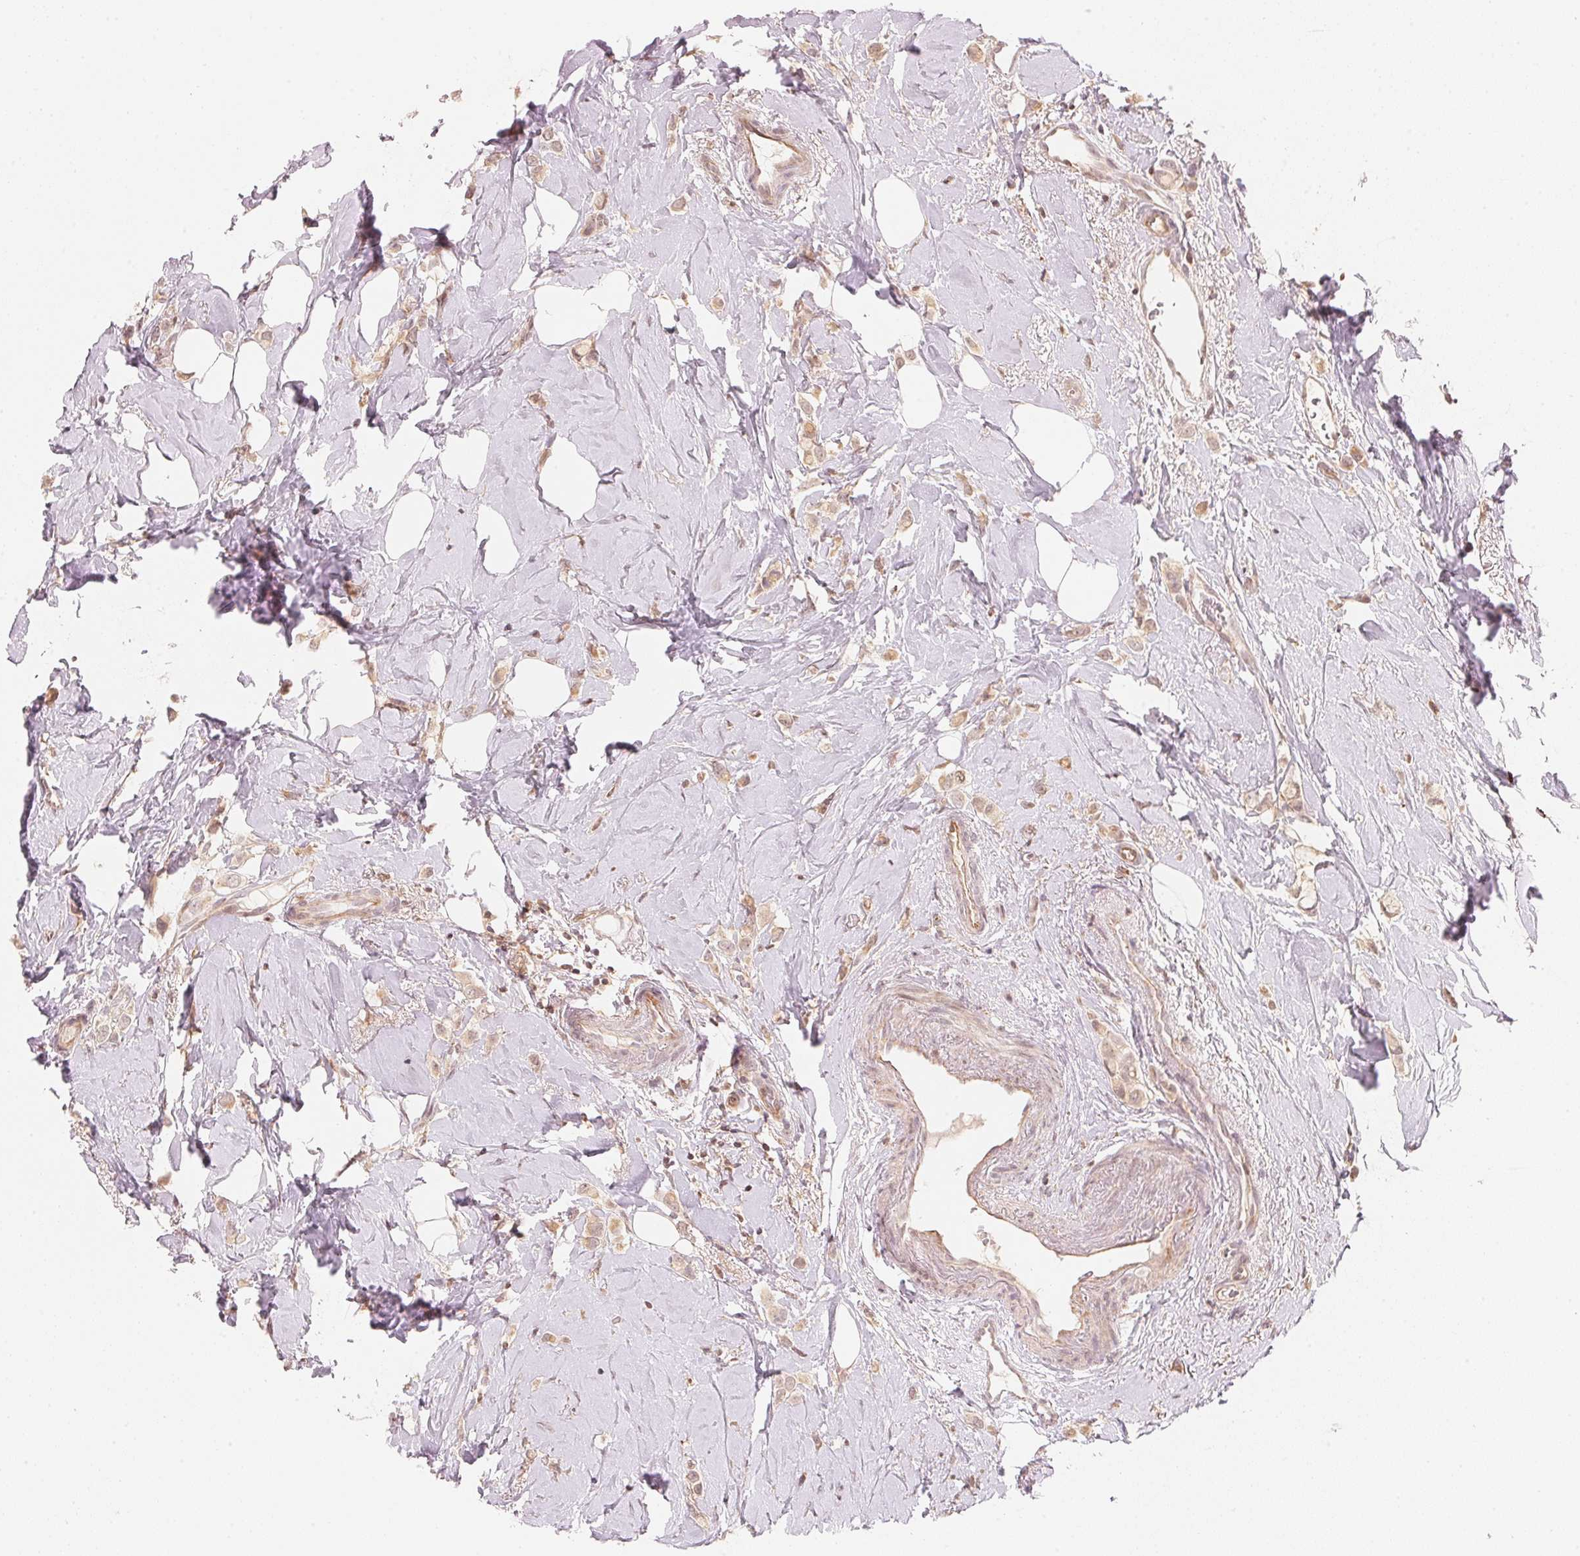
{"staining": {"intensity": "weak", "quantity": ">75%", "location": "cytoplasmic/membranous"}, "tissue": "breast cancer", "cell_type": "Tumor cells", "image_type": "cancer", "snomed": [{"axis": "morphology", "description": "Lobular carcinoma"}, {"axis": "topography", "description": "Breast"}], "caption": "Breast lobular carcinoma stained with DAB (3,3'-diaminobenzidine) IHC shows low levels of weak cytoplasmic/membranous expression in about >75% of tumor cells. (DAB = brown stain, brightfield microscopy at high magnification).", "gene": "PRKN", "patient": {"sex": "female", "age": 66}}